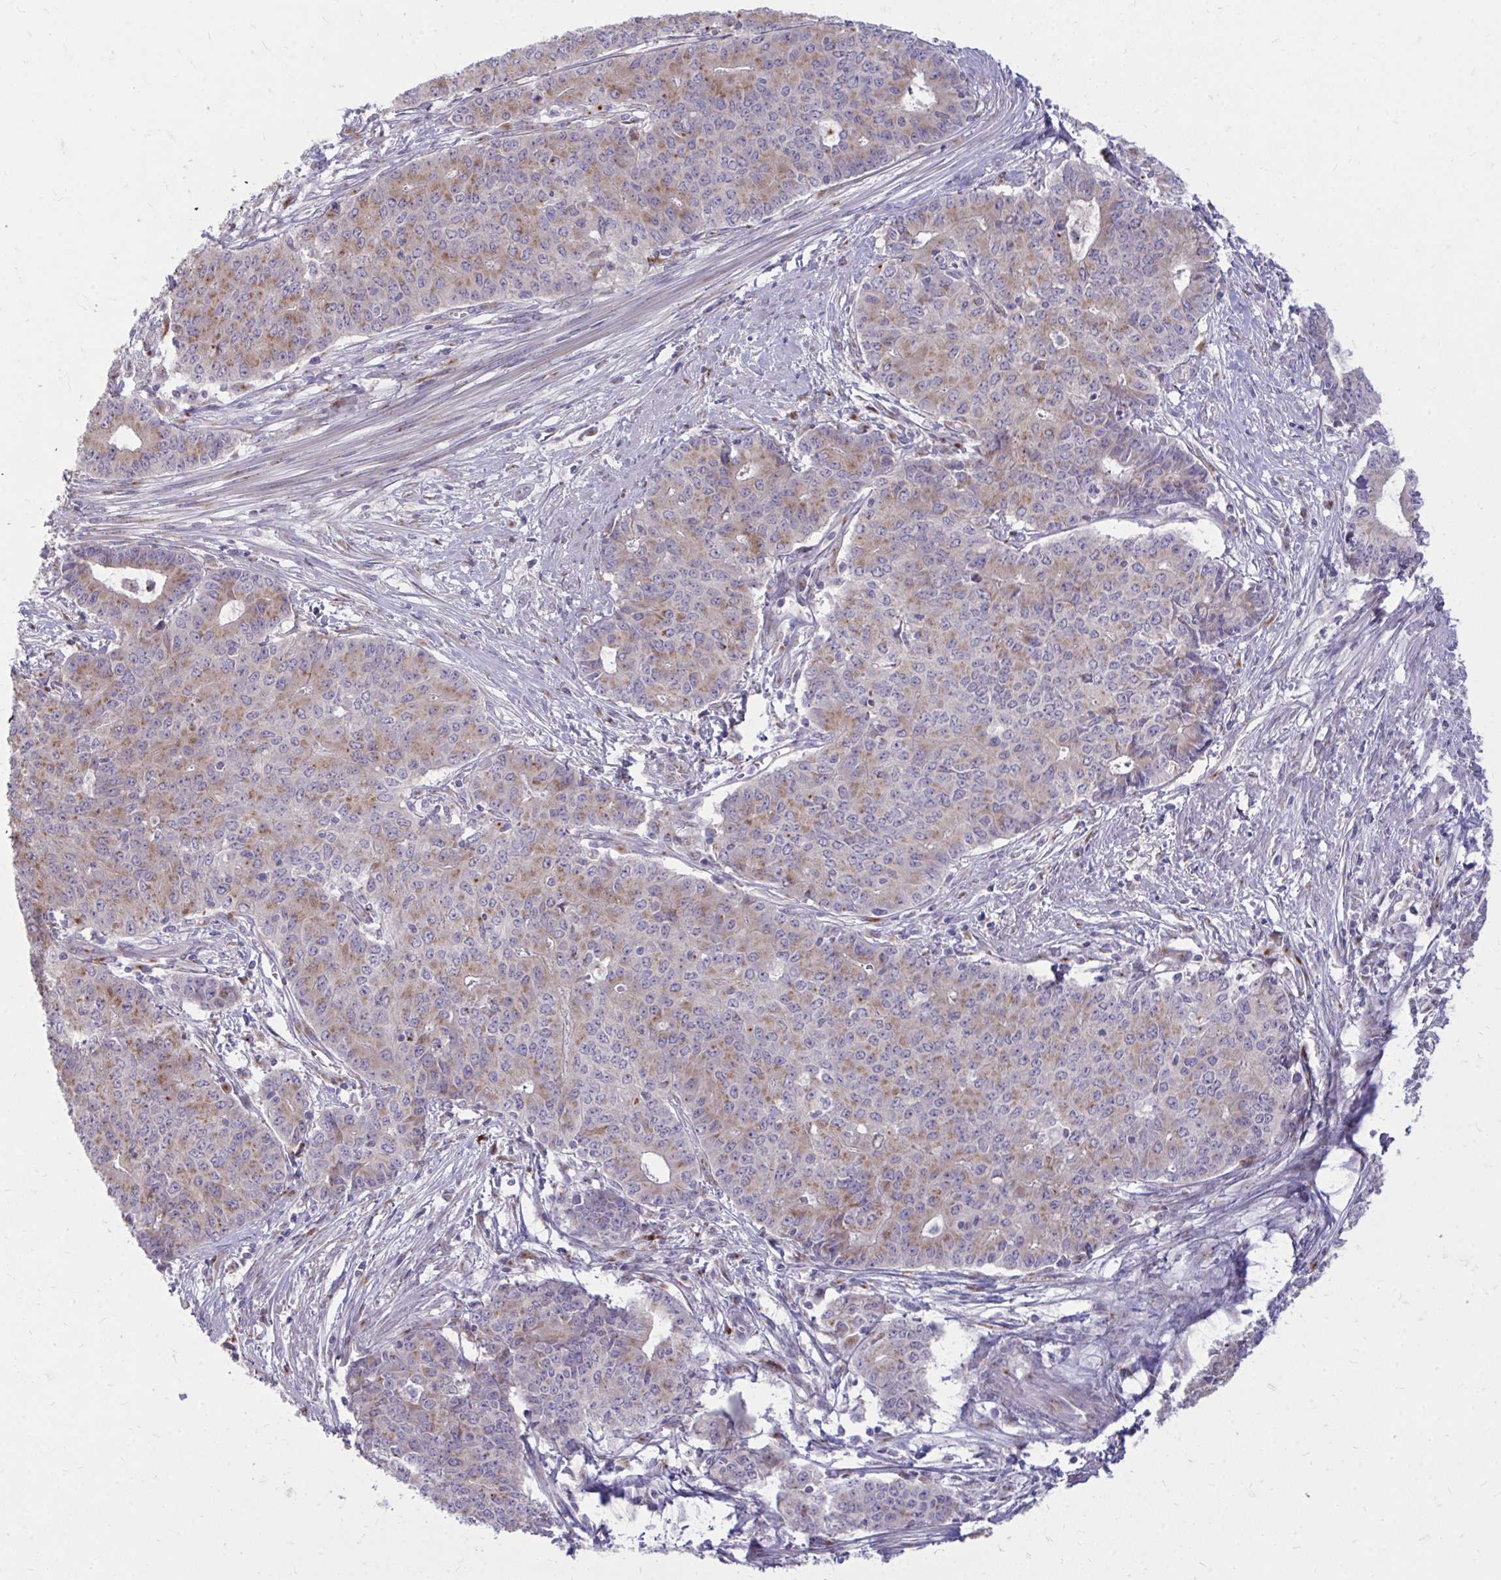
{"staining": {"intensity": "moderate", "quantity": ">75%", "location": "cytoplasmic/membranous"}, "tissue": "endometrial cancer", "cell_type": "Tumor cells", "image_type": "cancer", "snomed": [{"axis": "morphology", "description": "Adenocarcinoma, NOS"}, {"axis": "topography", "description": "Endometrium"}], "caption": "IHC image of neoplastic tissue: human endometrial adenocarcinoma stained using immunohistochemistry (IHC) demonstrates medium levels of moderate protein expression localized specifically in the cytoplasmic/membranous of tumor cells, appearing as a cytoplasmic/membranous brown color.", "gene": "RAB6B", "patient": {"sex": "female", "age": 59}}